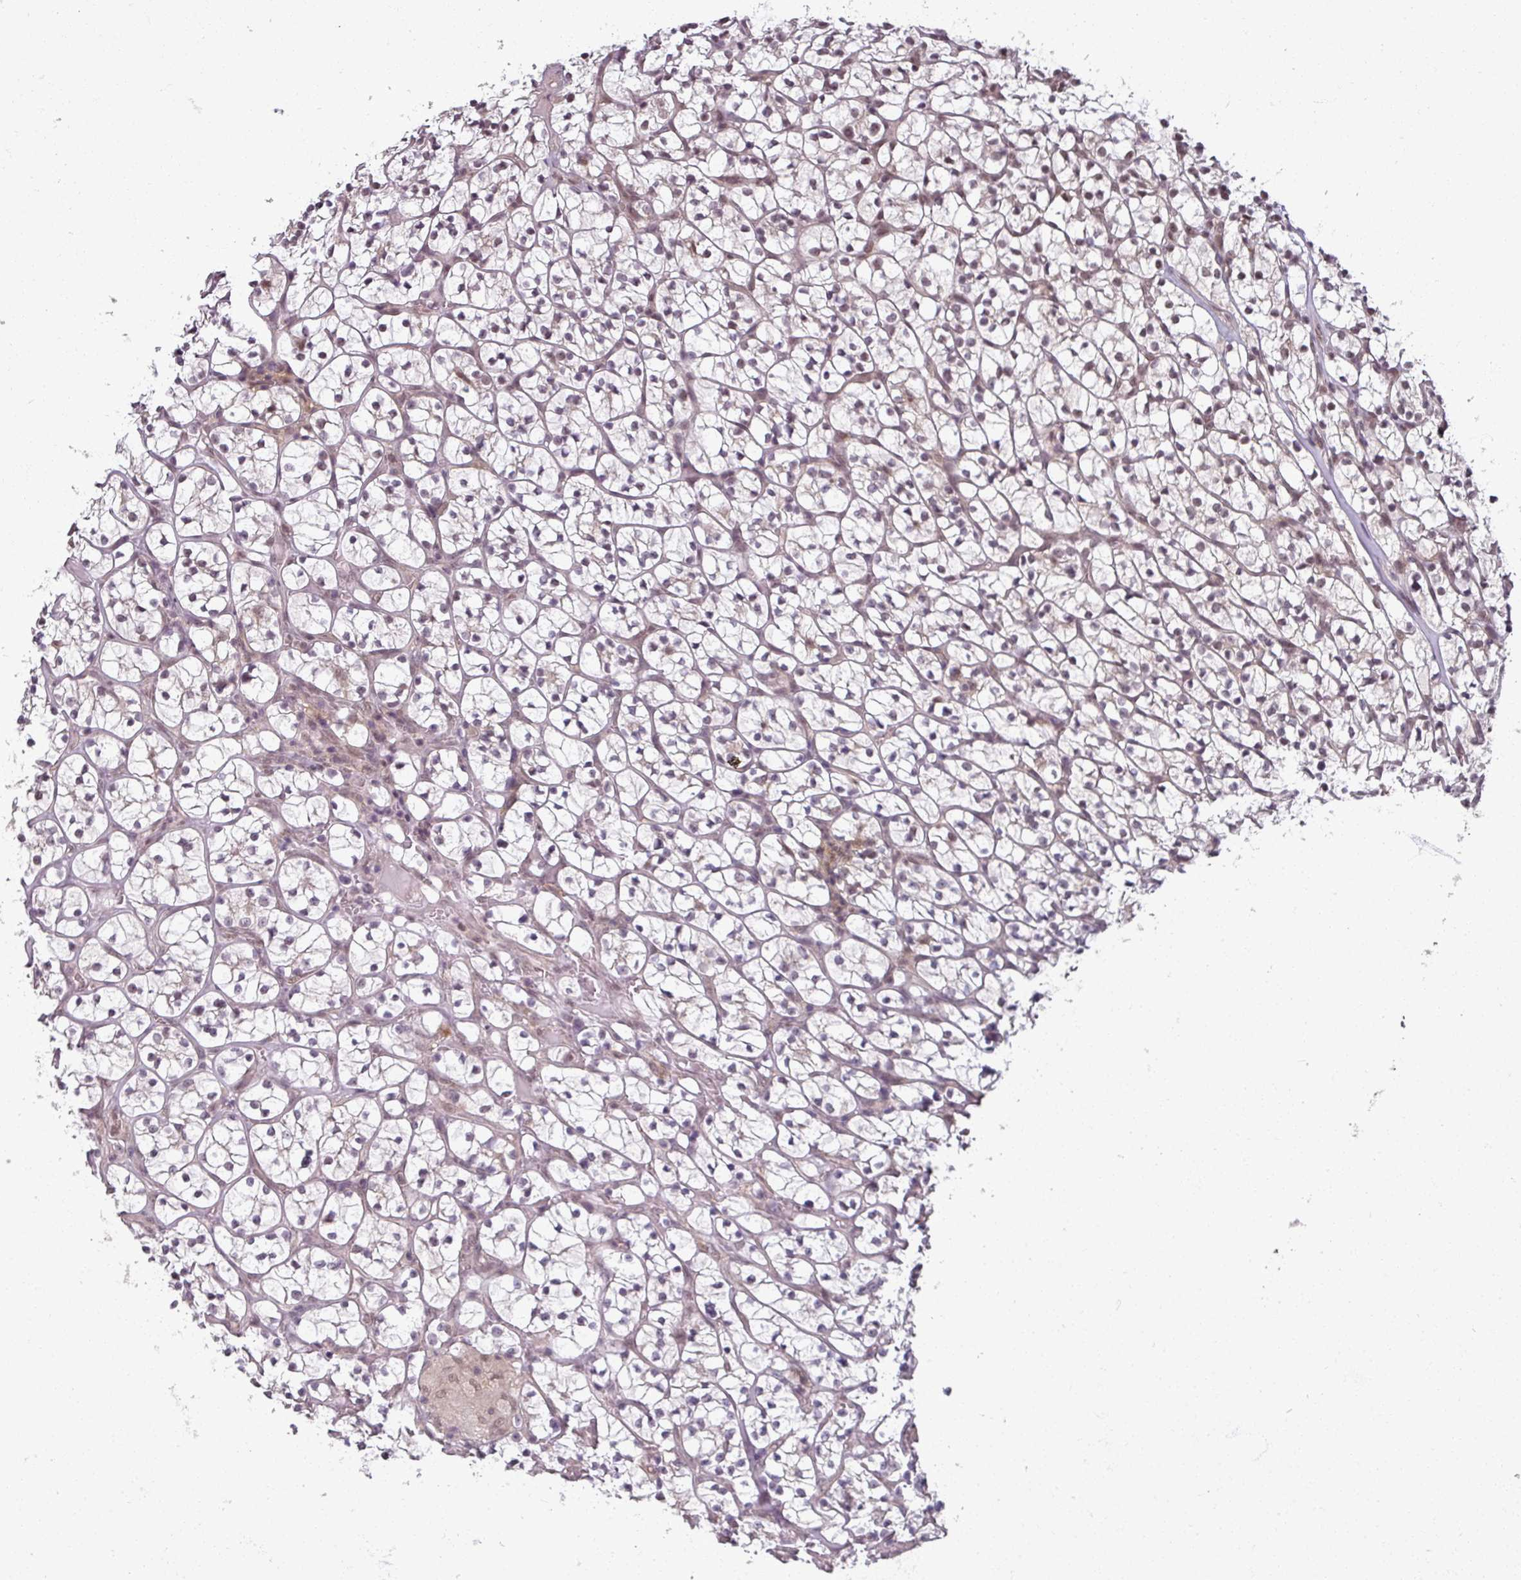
{"staining": {"intensity": "negative", "quantity": "none", "location": "none"}, "tissue": "renal cancer", "cell_type": "Tumor cells", "image_type": "cancer", "snomed": [{"axis": "morphology", "description": "Adenocarcinoma, NOS"}, {"axis": "topography", "description": "Kidney"}], "caption": "DAB immunohistochemical staining of human renal cancer (adenocarcinoma) displays no significant staining in tumor cells.", "gene": "POLR2G", "patient": {"sex": "female", "age": 64}}